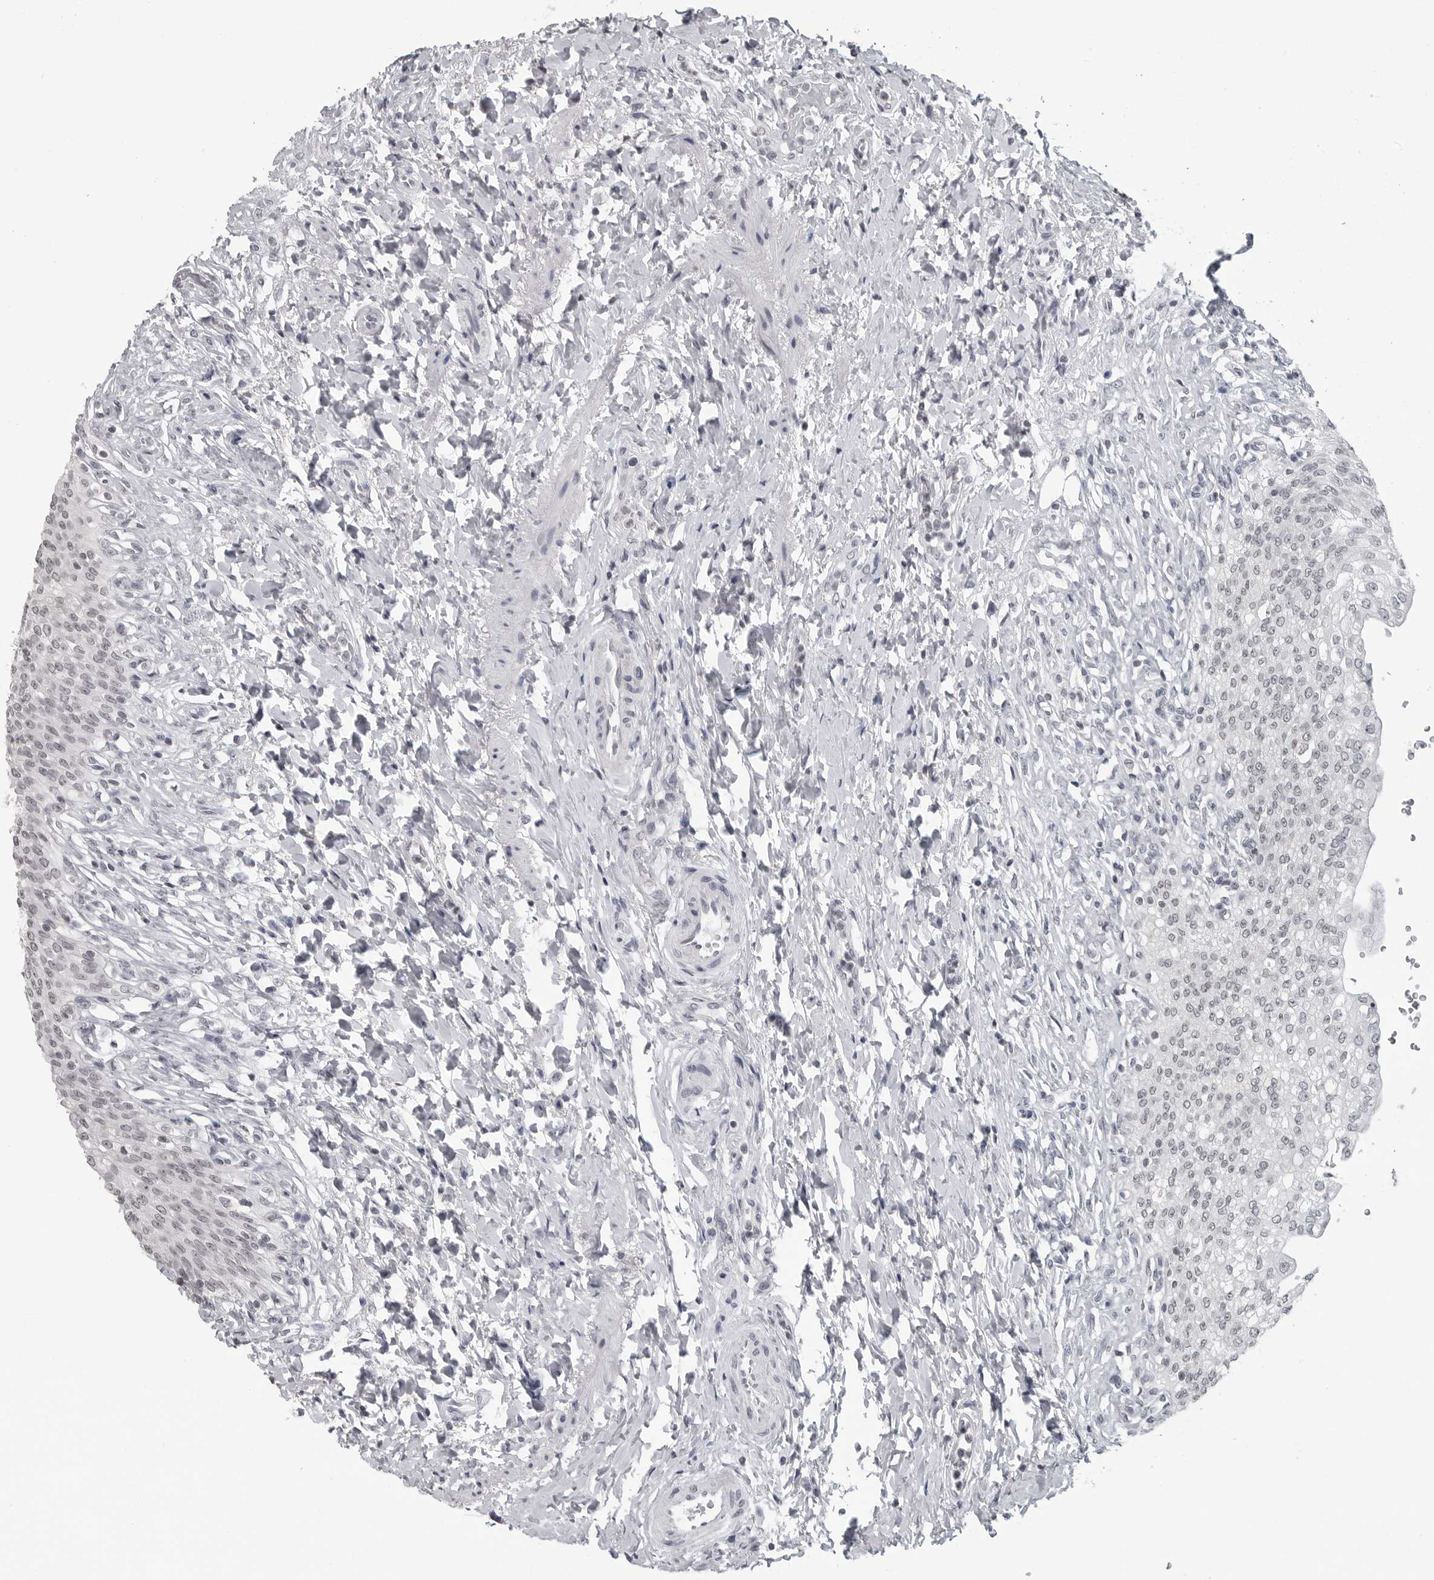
{"staining": {"intensity": "negative", "quantity": "none", "location": "none"}, "tissue": "urinary bladder", "cell_type": "Urothelial cells", "image_type": "normal", "snomed": [{"axis": "morphology", "description": "Urothelial carcinoma, High grade"}, {"axis": "topography", "description": "Urinary bladder"}], "caption": "Immunohistochemistry micrograph of normal urinary bladder: human urinary bladder stained with DAB (3,3'-diaminobenzidine) exhibits no significant protein expression in urothelial cells.", "gene": "DDX54", "patient": {"sex": "male", "age": 46}}